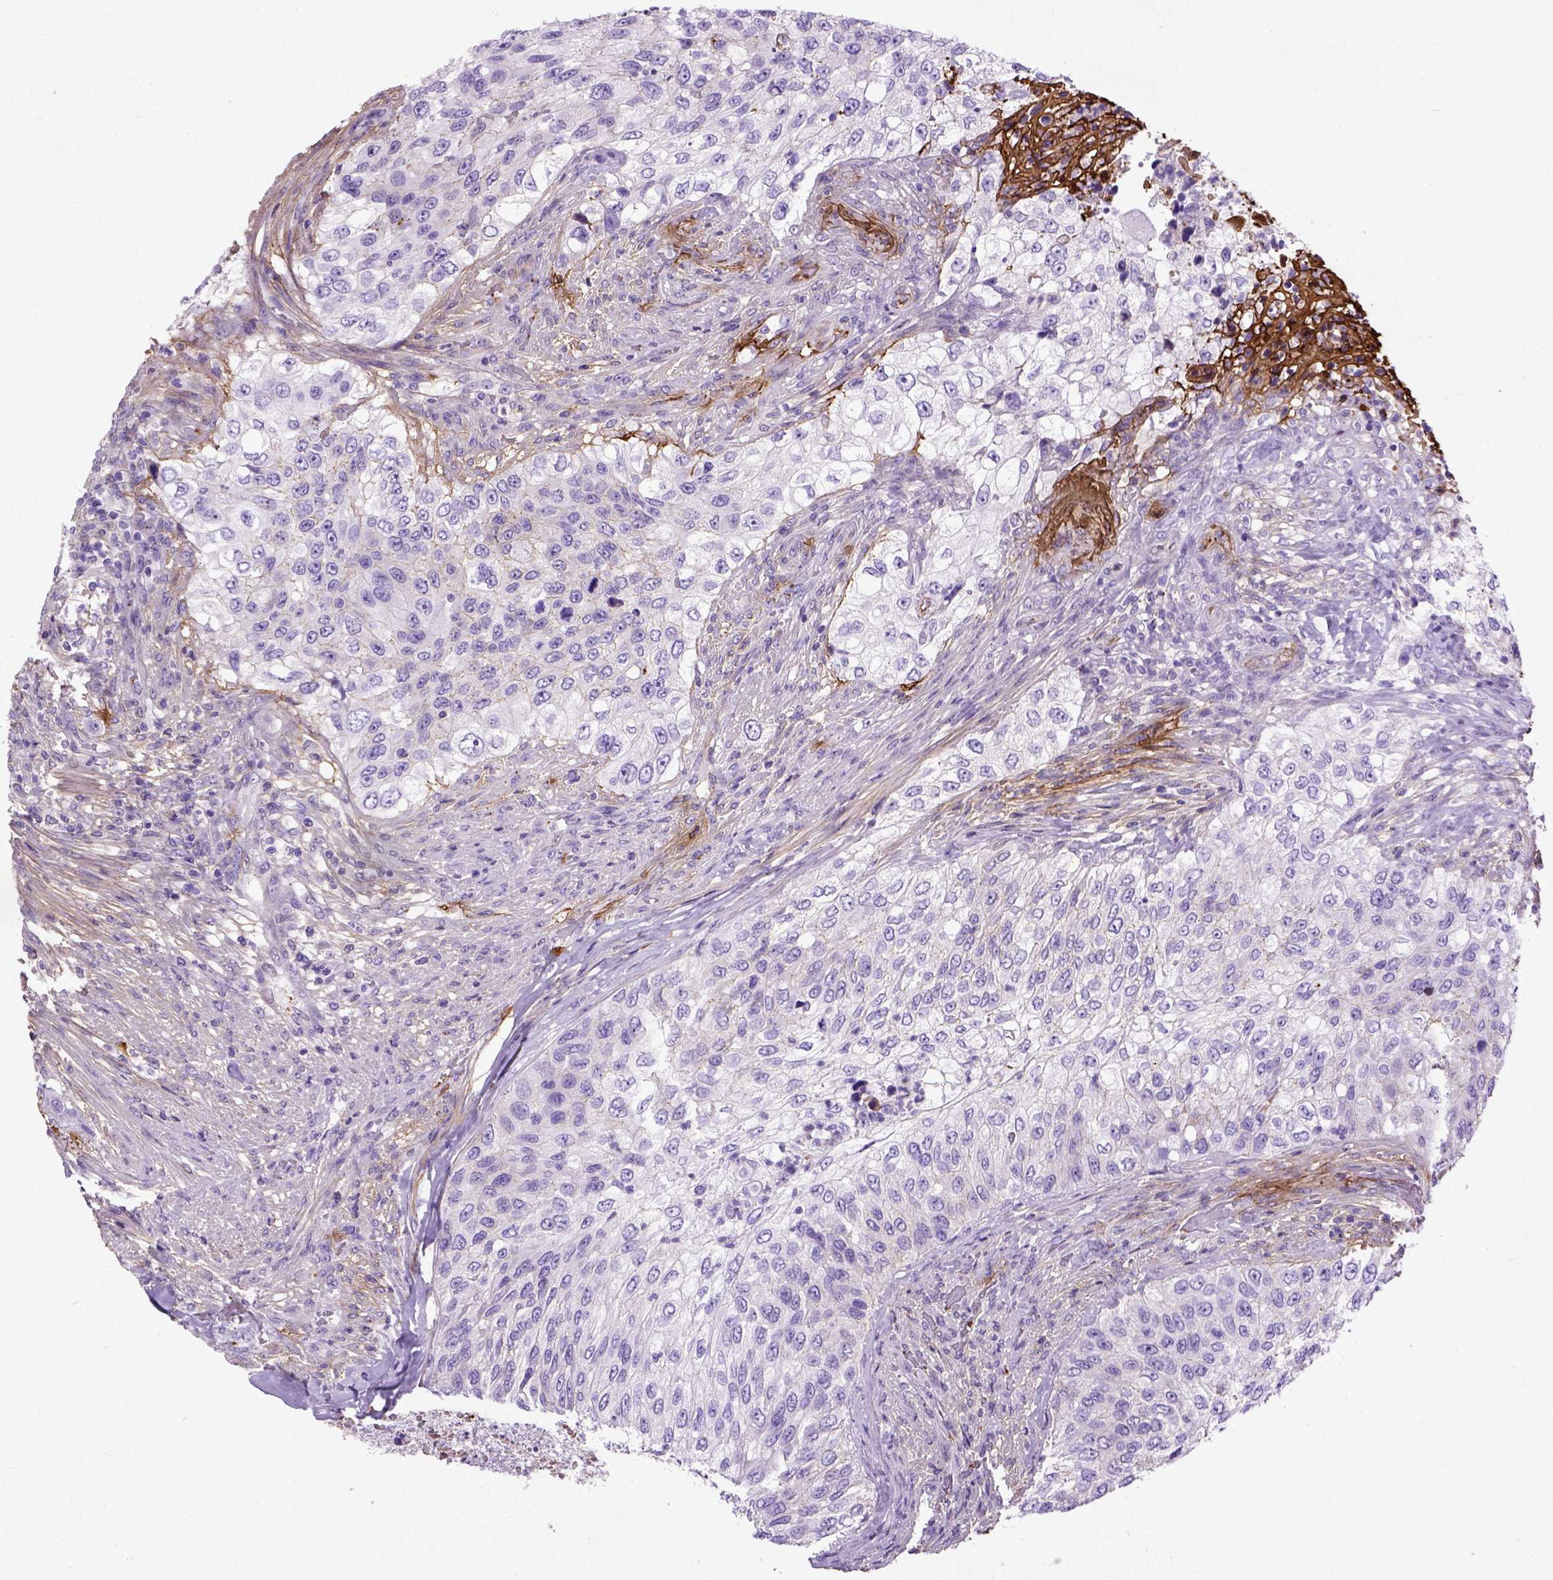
{"staining": {"intensity": "negative", "quantity": "none", "location": "none"}, "tissue": "urothelial cancer", "cell_type": "Tumor cells", "image_type": "cancer", "snomed": [{"axis": "morphology", "description": "Urothelial carcinoma, High grade"}, {"axis": "topography", "description": "Urinary bladder"}], "caption": "Immunohistochemistry micrograph of human high-grade urothelial carcinoma stained for a protein (brown), which demonstrates no staining in tumor cells.", "gene": "ADAMTS8", "patient": {"sex": "female", "age": 60}}